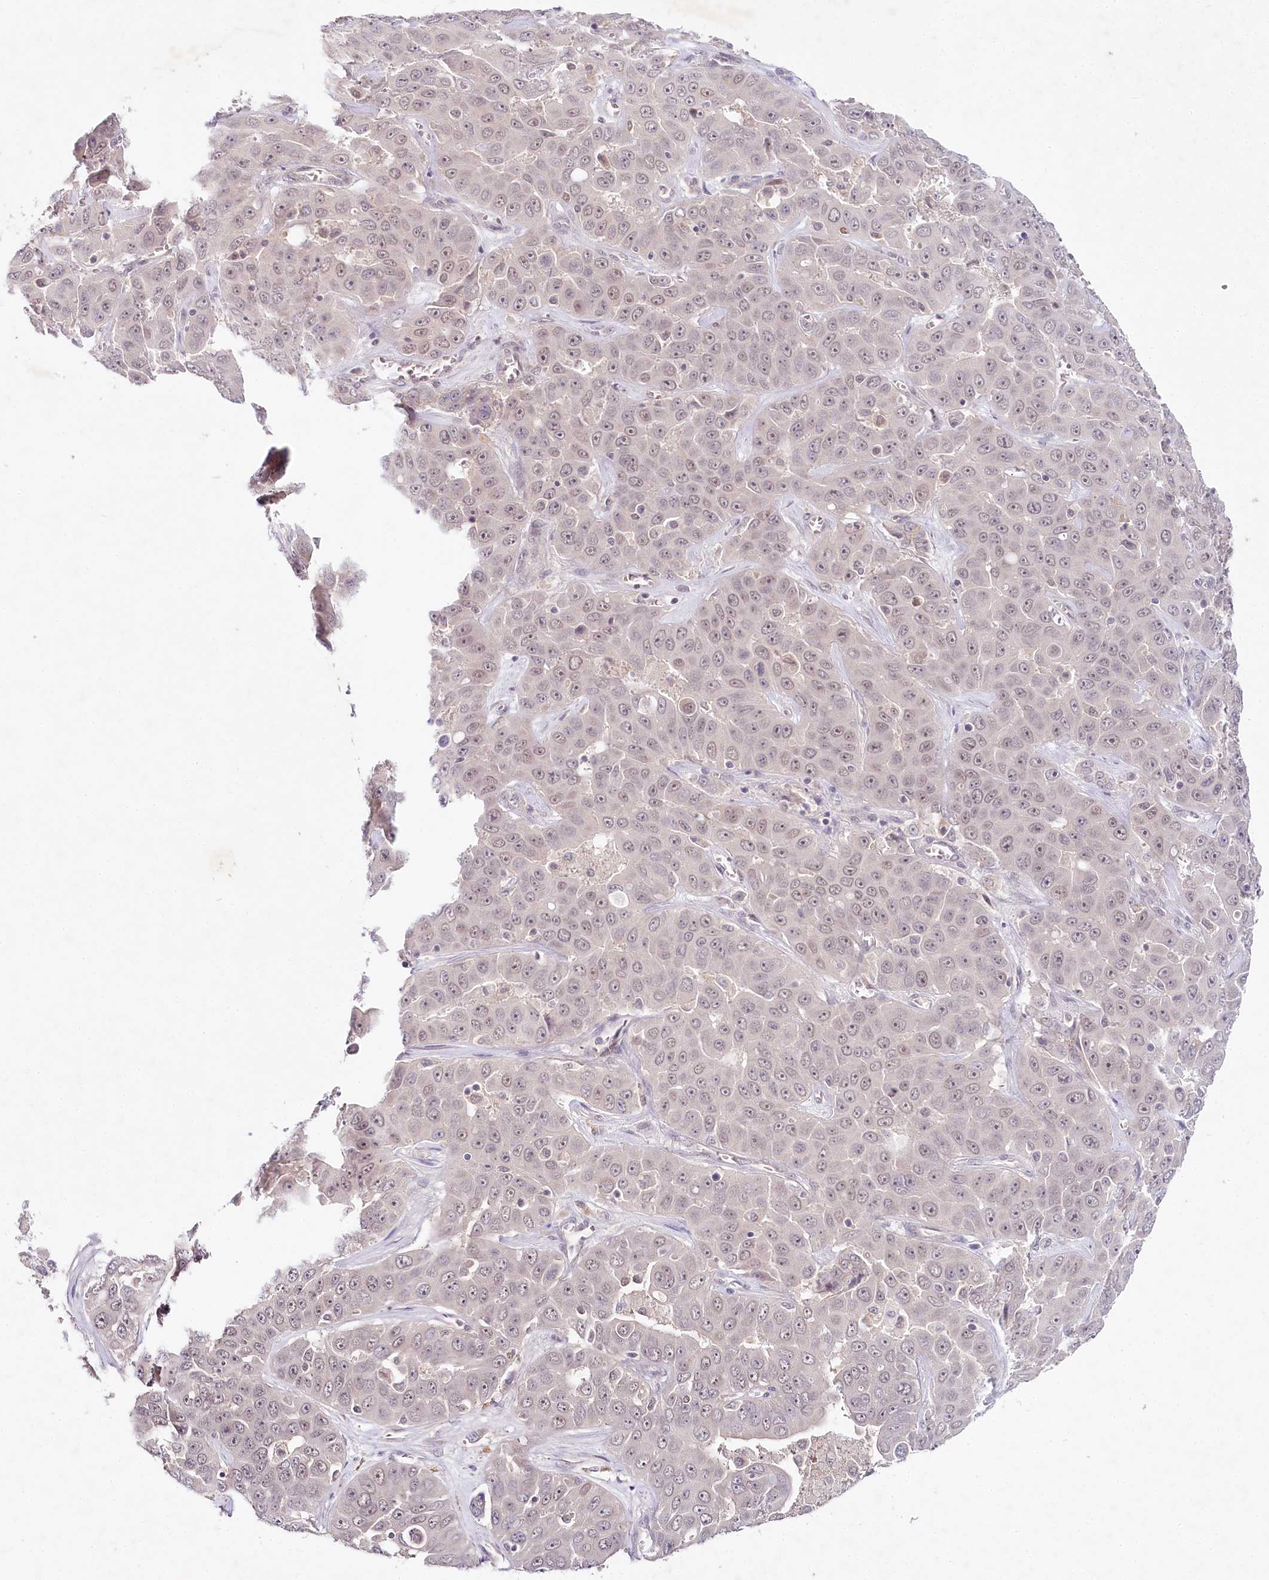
{"staining": {"intensity": "weak", "quantity": ">75%", "location": "nuclear"}, "tissue": "liver cancer", "cell_type": "Tumor cells", "image_type": "cancer", "snomed": [{"axis": "morphology", "description": "Cholangiocarcinoma"}, {"axis": "topography", "description": "Liver"}], "caption": "Tumor cells reveal weak nuclear positivity in approximately >75% of cells in liver cholangiocarcinoma. Using DAB (3,3'-diaminobenzidine) (brown) and hematoxylin (blue) stains, captured at high magnification using brightfield microscopy.", "gene": "AMTN", "patient": {"sex": "female", "age": 52}}